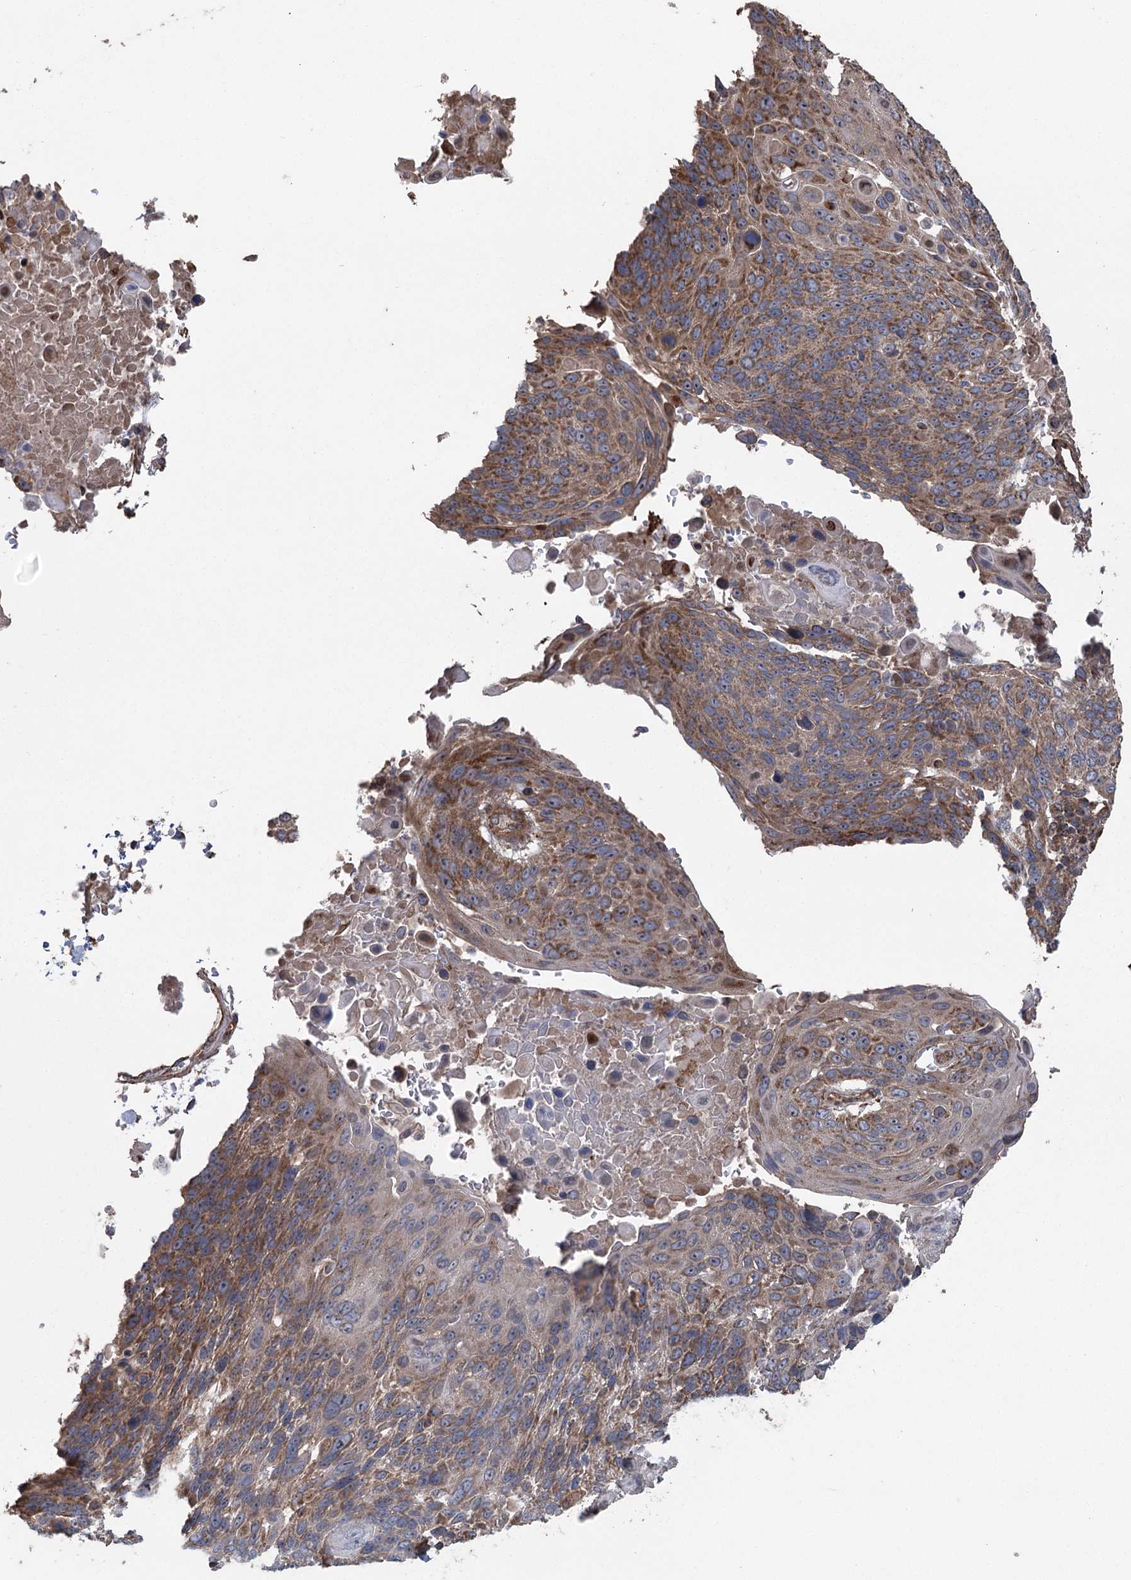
{"staining": {"intensity": "moderate", "quantity": ">75%", "location": "cytoplasmic/membranous"}, "tissue": "lung cancer", "cell_type": "Tumor cells", "image_type": "cancer", "snomed": [{"axis": "morphology", "description": "Squamous cell carcinoma, NOS"}, {"axis": "topography", "description": "Lung"}], "caption": "Immunohistochemistry (IHC) micrograph of neoplastic tissue: human lung cancer stained using IHC exhibits medium levels of moderate protein expression localized specifically in the cytoplasmic/membranous of tumor cells, appearing as a cytoplasmic/membranous brown color.", "gene": "RWDD4", "patient": {"sex": "male", "age": 66}}